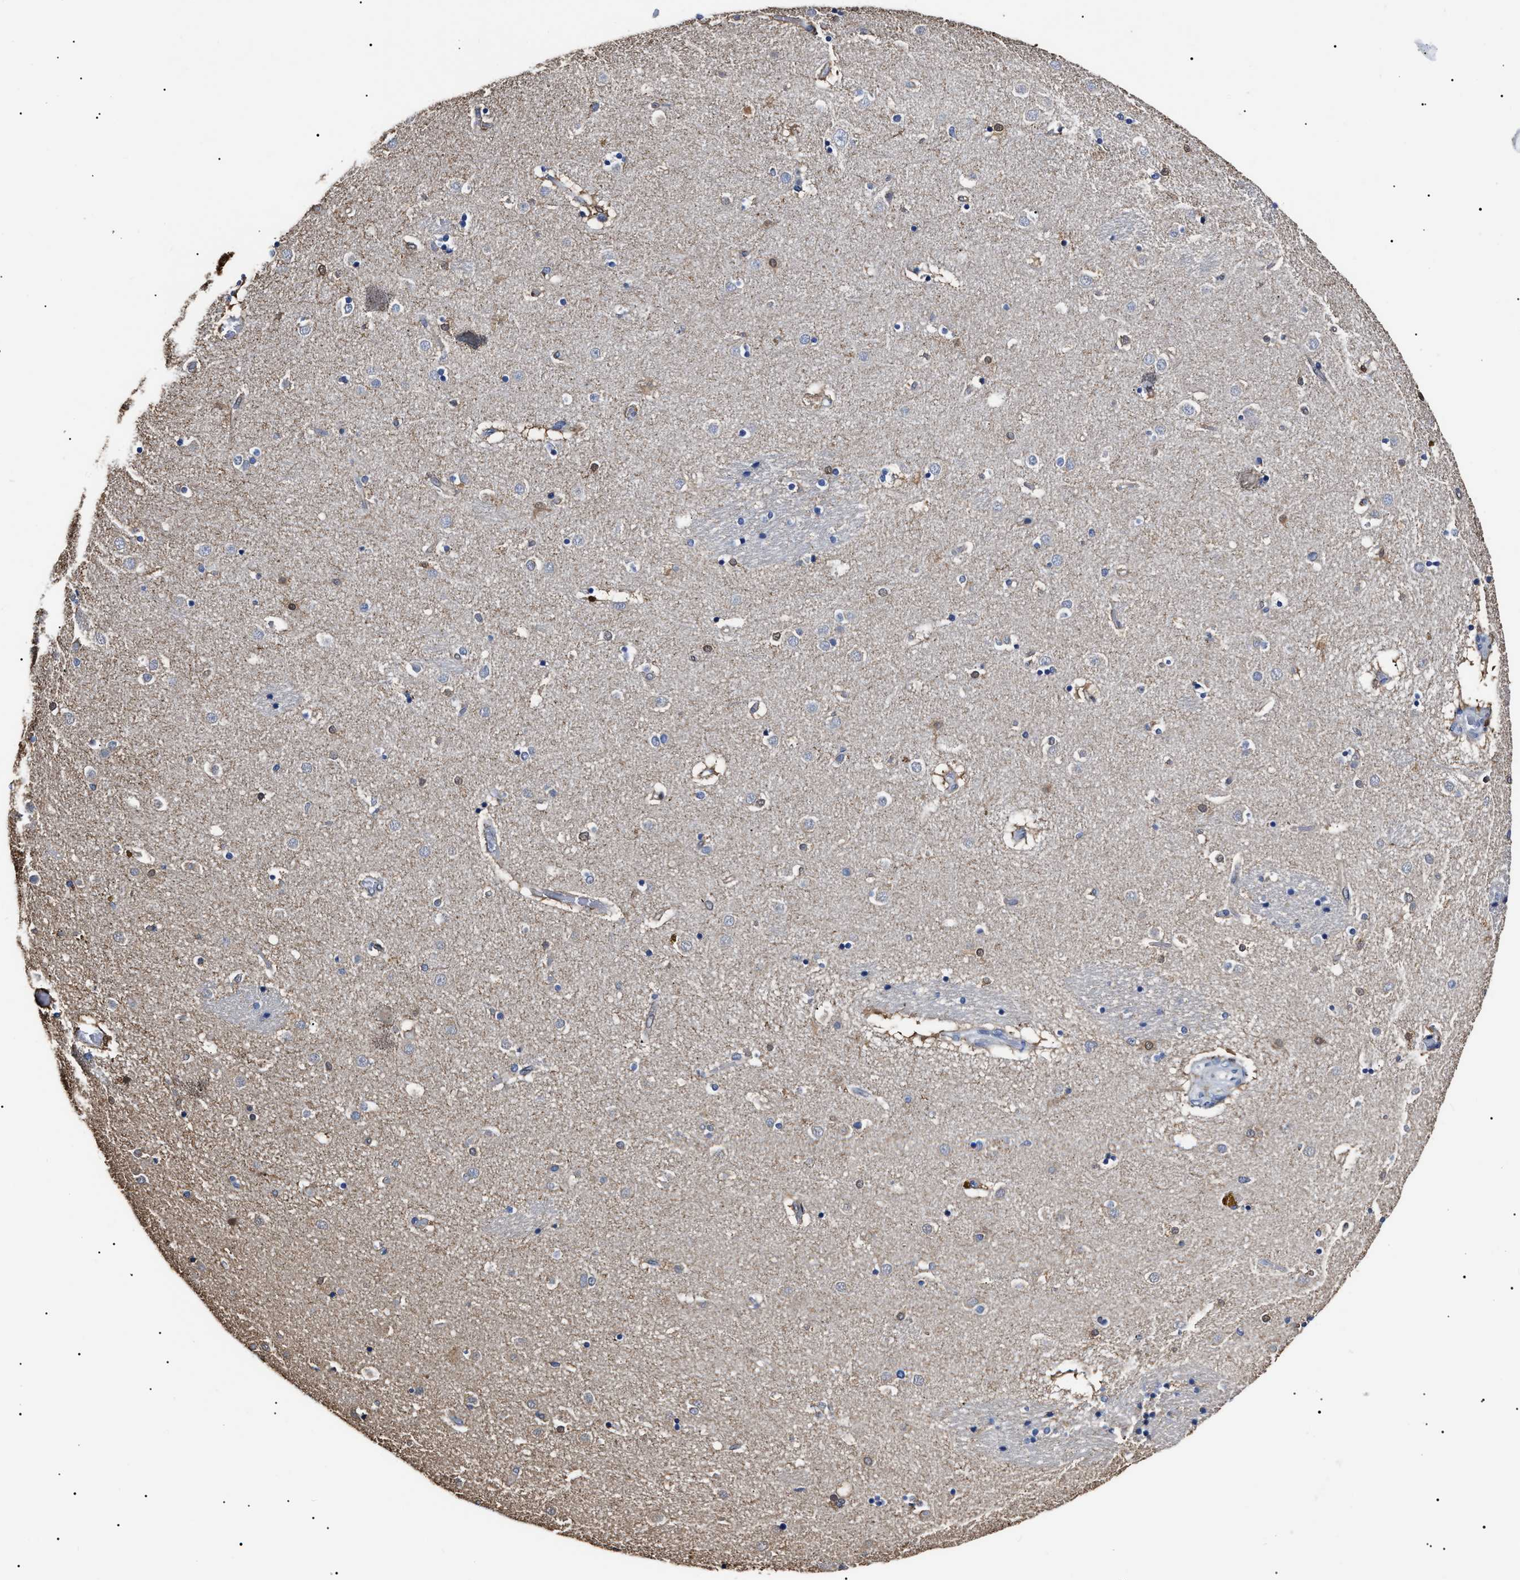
{"staining": {"intensity": "moderate", "quantity": "<25%", "location": "cytoplasmic/membranous"}, "tissue": "caudate", "cell_type": "Glial cells", "image_type": "normal", "snomed": [{"axis": "morphology", "description": "Normal tissue, NOS"}, {"axis": "topography", "description": "Lateral ventricle wall"}], "caption": "Human caudate stained with a brown dye exhibits moderate cytoplasmic/membranous positive staining in approximately <25% of glial cells.", "gene": "ALDH1A1", "patient": {"sex": "male", "age": 70}}